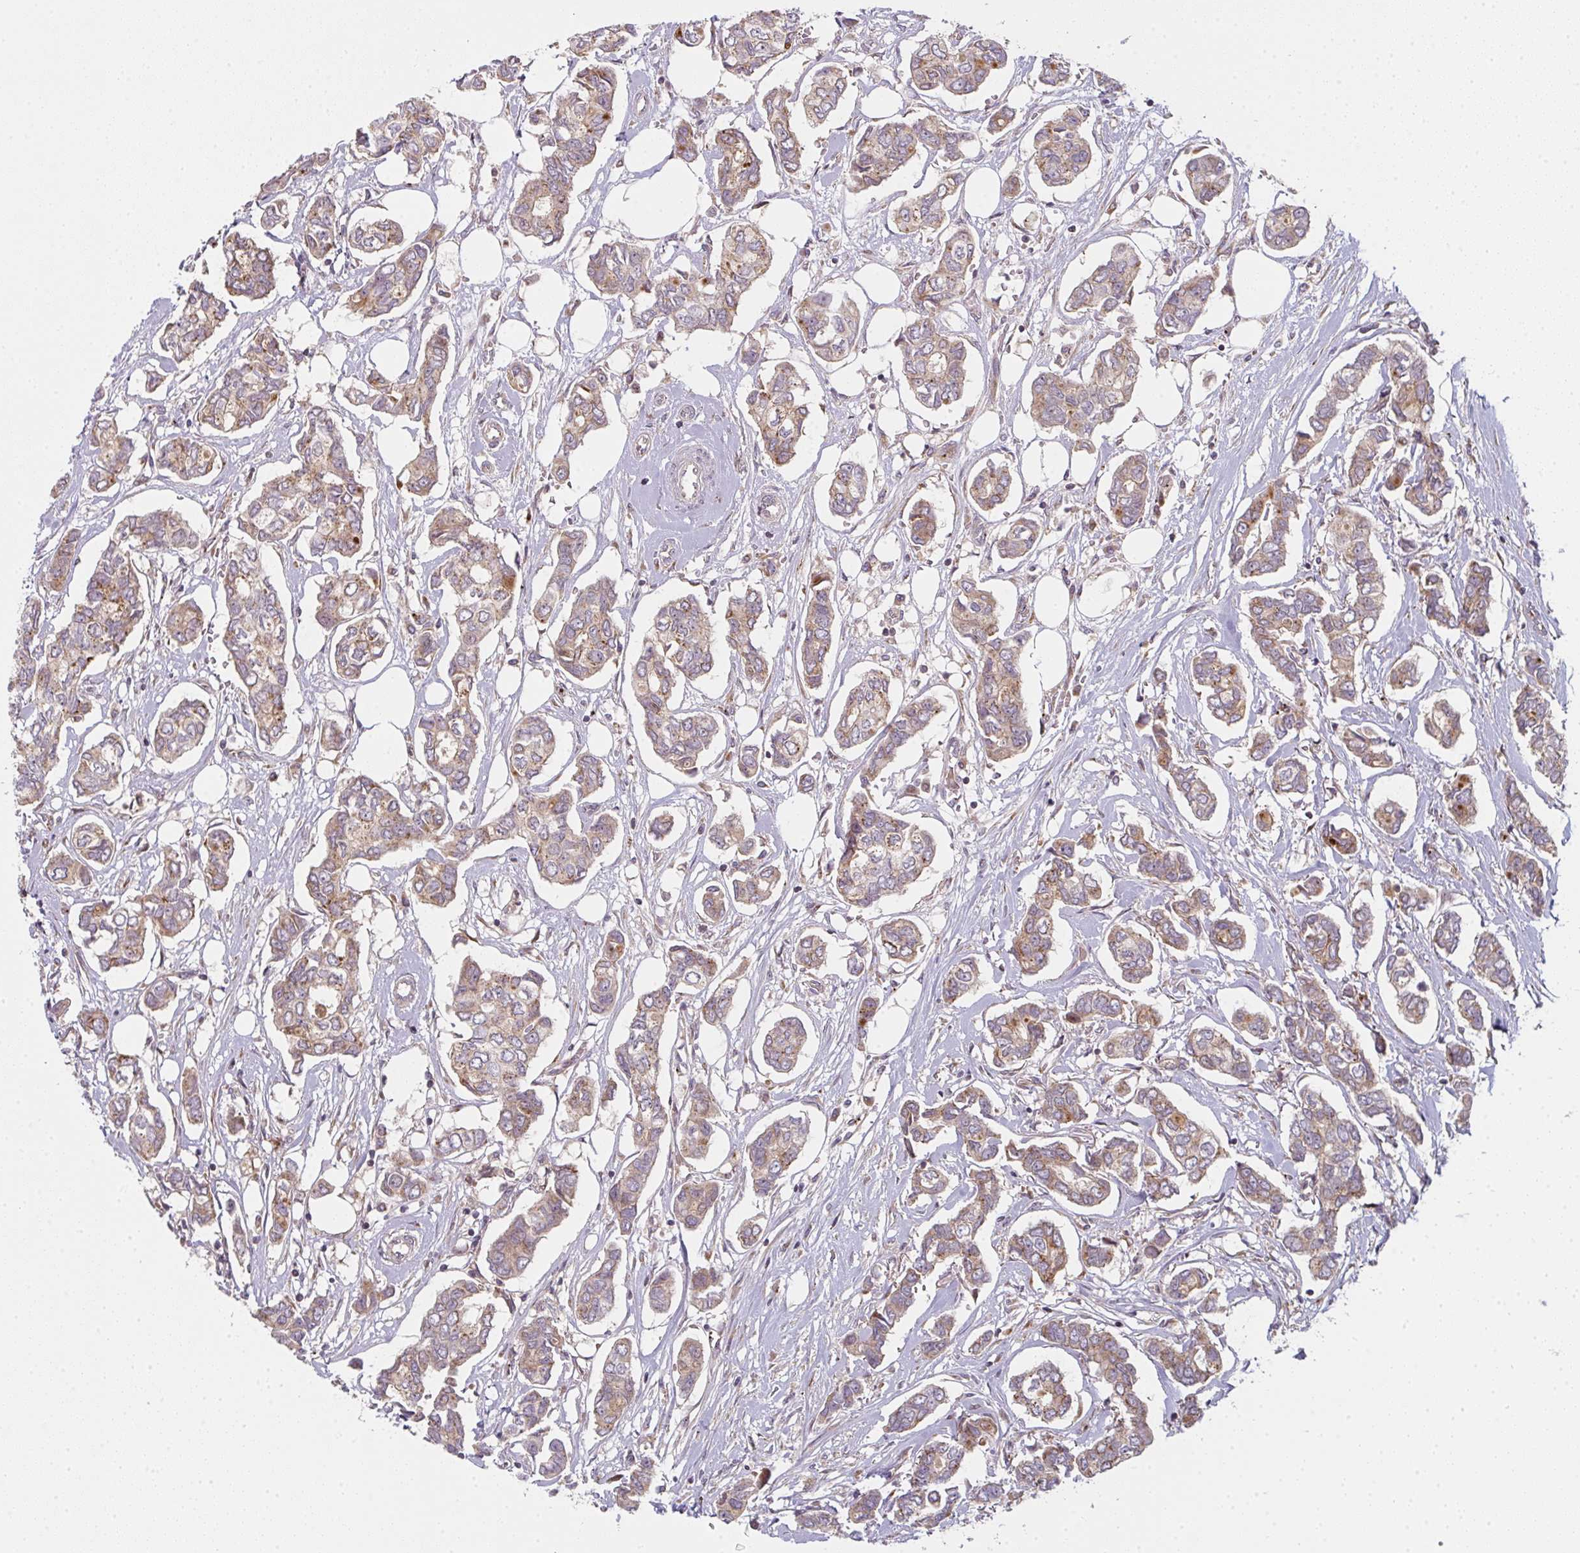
{"staining": {"intensity": "moderate", "quantity": ">75%", "location": "cytoplasmic/membranous"}, "tissue": "breast cancer", "cell_type": "Tumor cells", "image_type": "cancer", "snomed": [{"axis": "morphology", "description": "Duct carcinoma"}, {"axis": "topography", "description": "Breast"}], "caption": "Breast cancer was stained to show a protein in brown. There is medium levels of moderate cytoplasmic/membranous expression in approximately >75% of tumor cells. (DAB (3,3'-diaminobenzidine) IHC, brown staining for protein, blue staining for nuclei).", "gene": "GVQW3", "patient": {"sex": "female", "age": 73}}